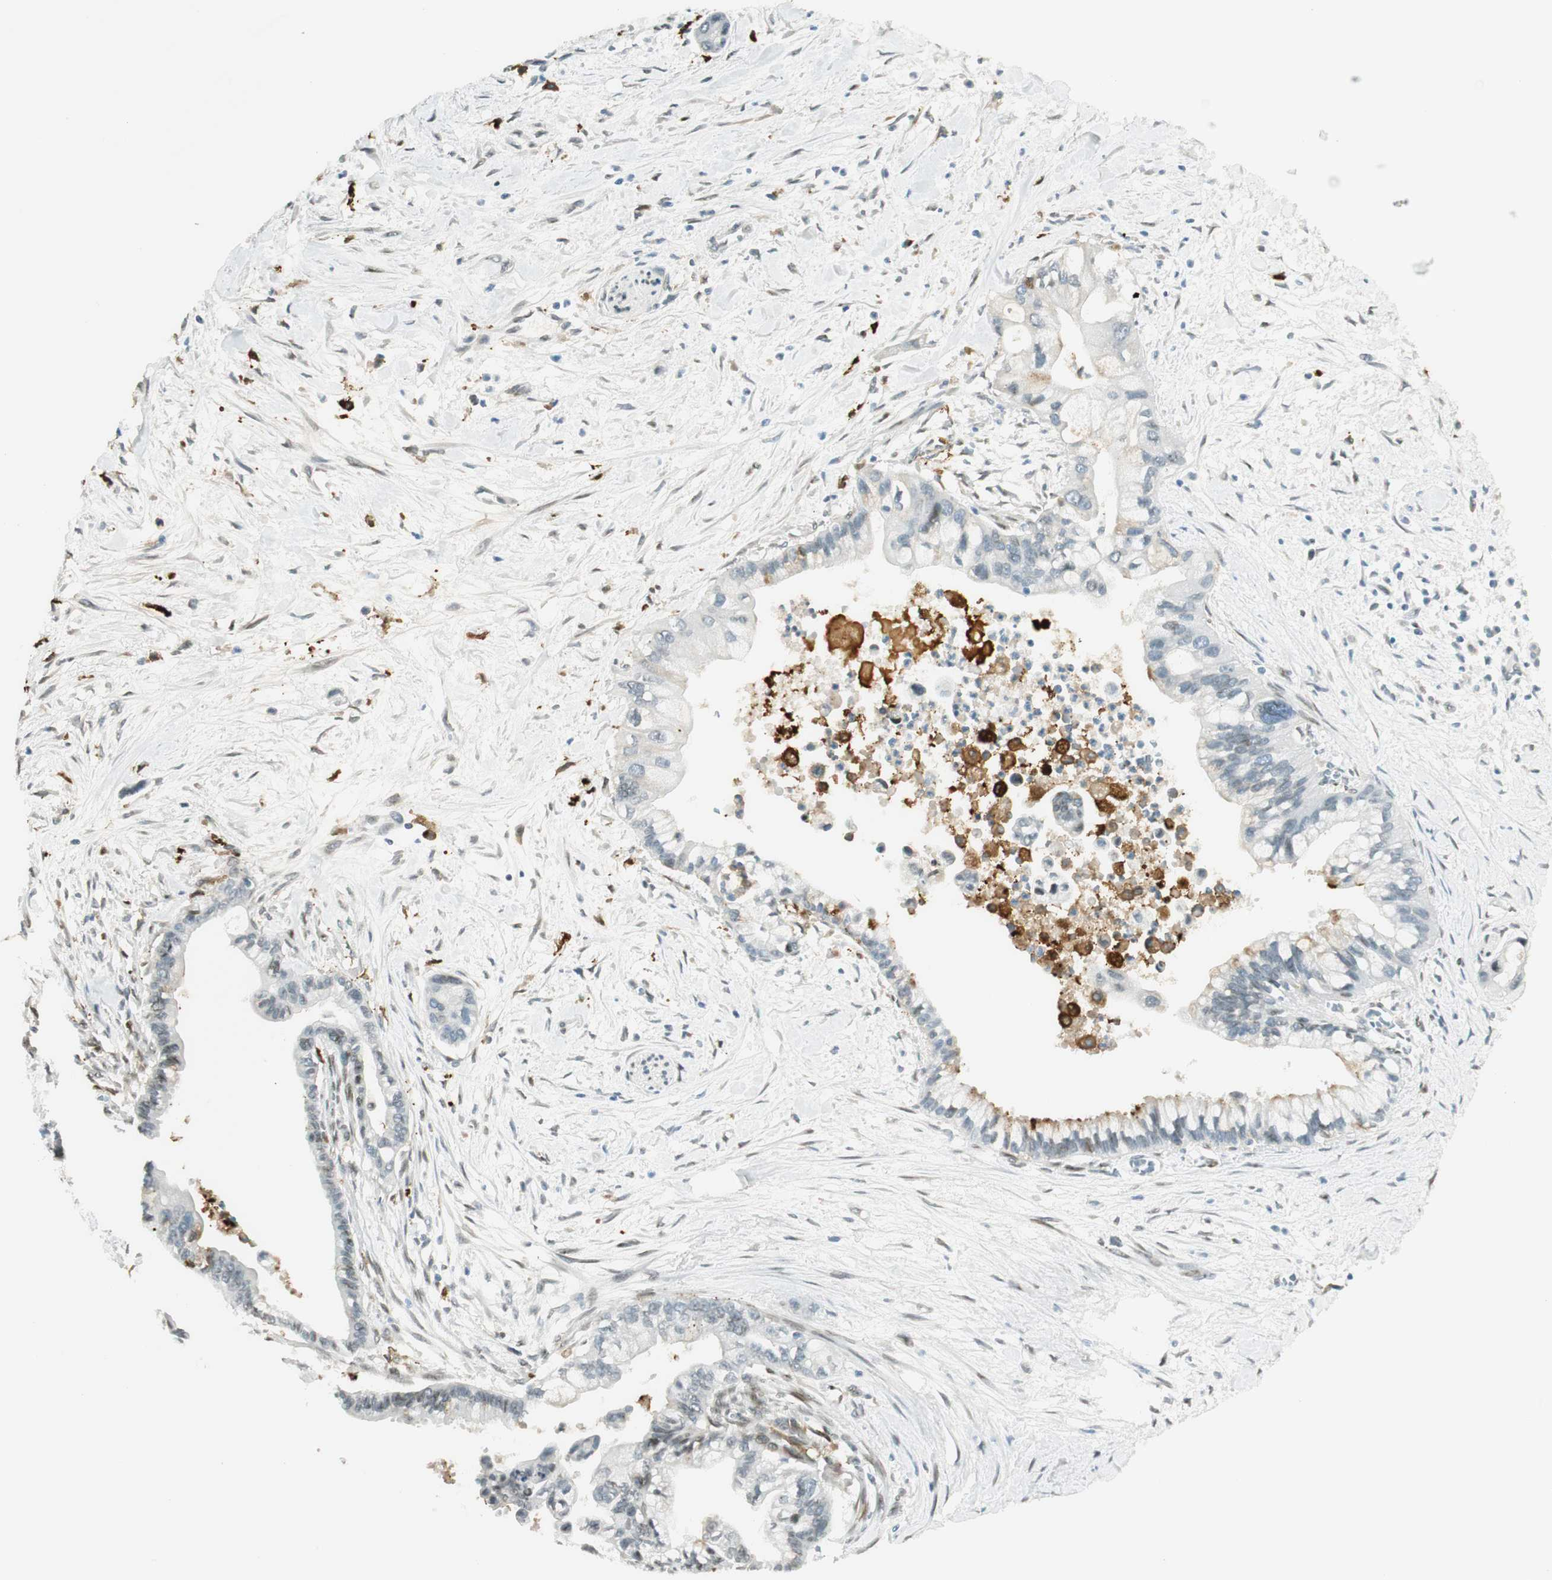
{"staining": {"intensity": "negative", "quantity": "none", "location": "none"}, "tissue": "pancreatic cancer", "cell_type": "Tumor cells", "image_type": "cancer", "snomed": [{"axis": "morphology", "description": "Adenocarcinoma, NOS"}, {"axis": "topography", "description": "Pancreas"}], "caption": "Photomicrograph shows no significant protein staining in tumor cells of adenocarcinoma (pancreatic).", "gene": "TMEM260", "patient": {"sex": "male", "age": 70}}